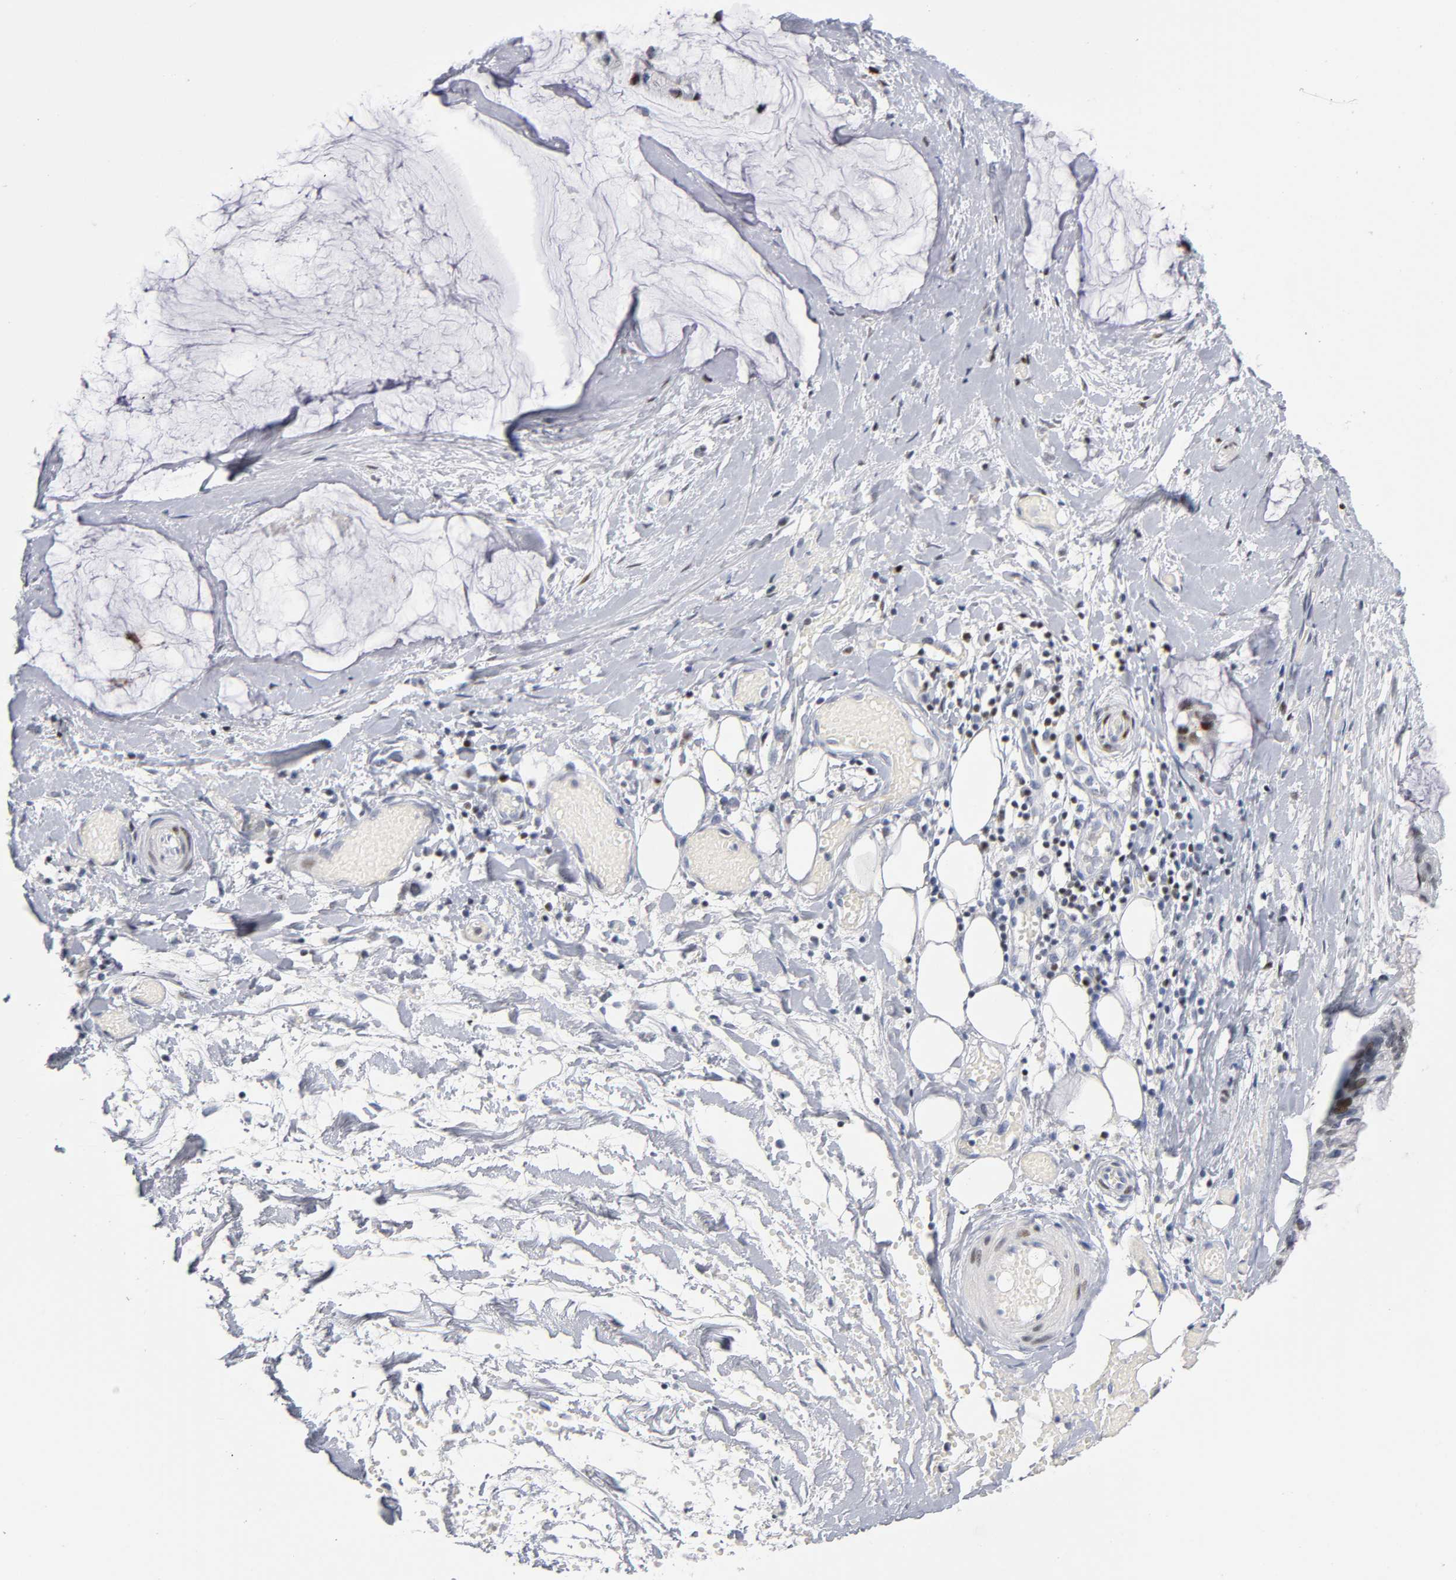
{"staining": {"intensity": "moderate", "quantity": "<25%", "location": "nuclear"}, "tissue": "ovarian cancer", "cell_type": "Tumor cells", "image_type": "cancer", "snomed": [{"axis": "morphology", "description": "Cystadenocarcinoma, mucinous, NOS"}, {"axis": "topography", "description": "Ovary"}], "caption": "Moderate nuclear positivity for a protein is seen in about <25% of tumor cells of ovarian cancer using immunohistochemistry.", "gene": "SP3", "patient": {"sex": "female", "age": 39}}